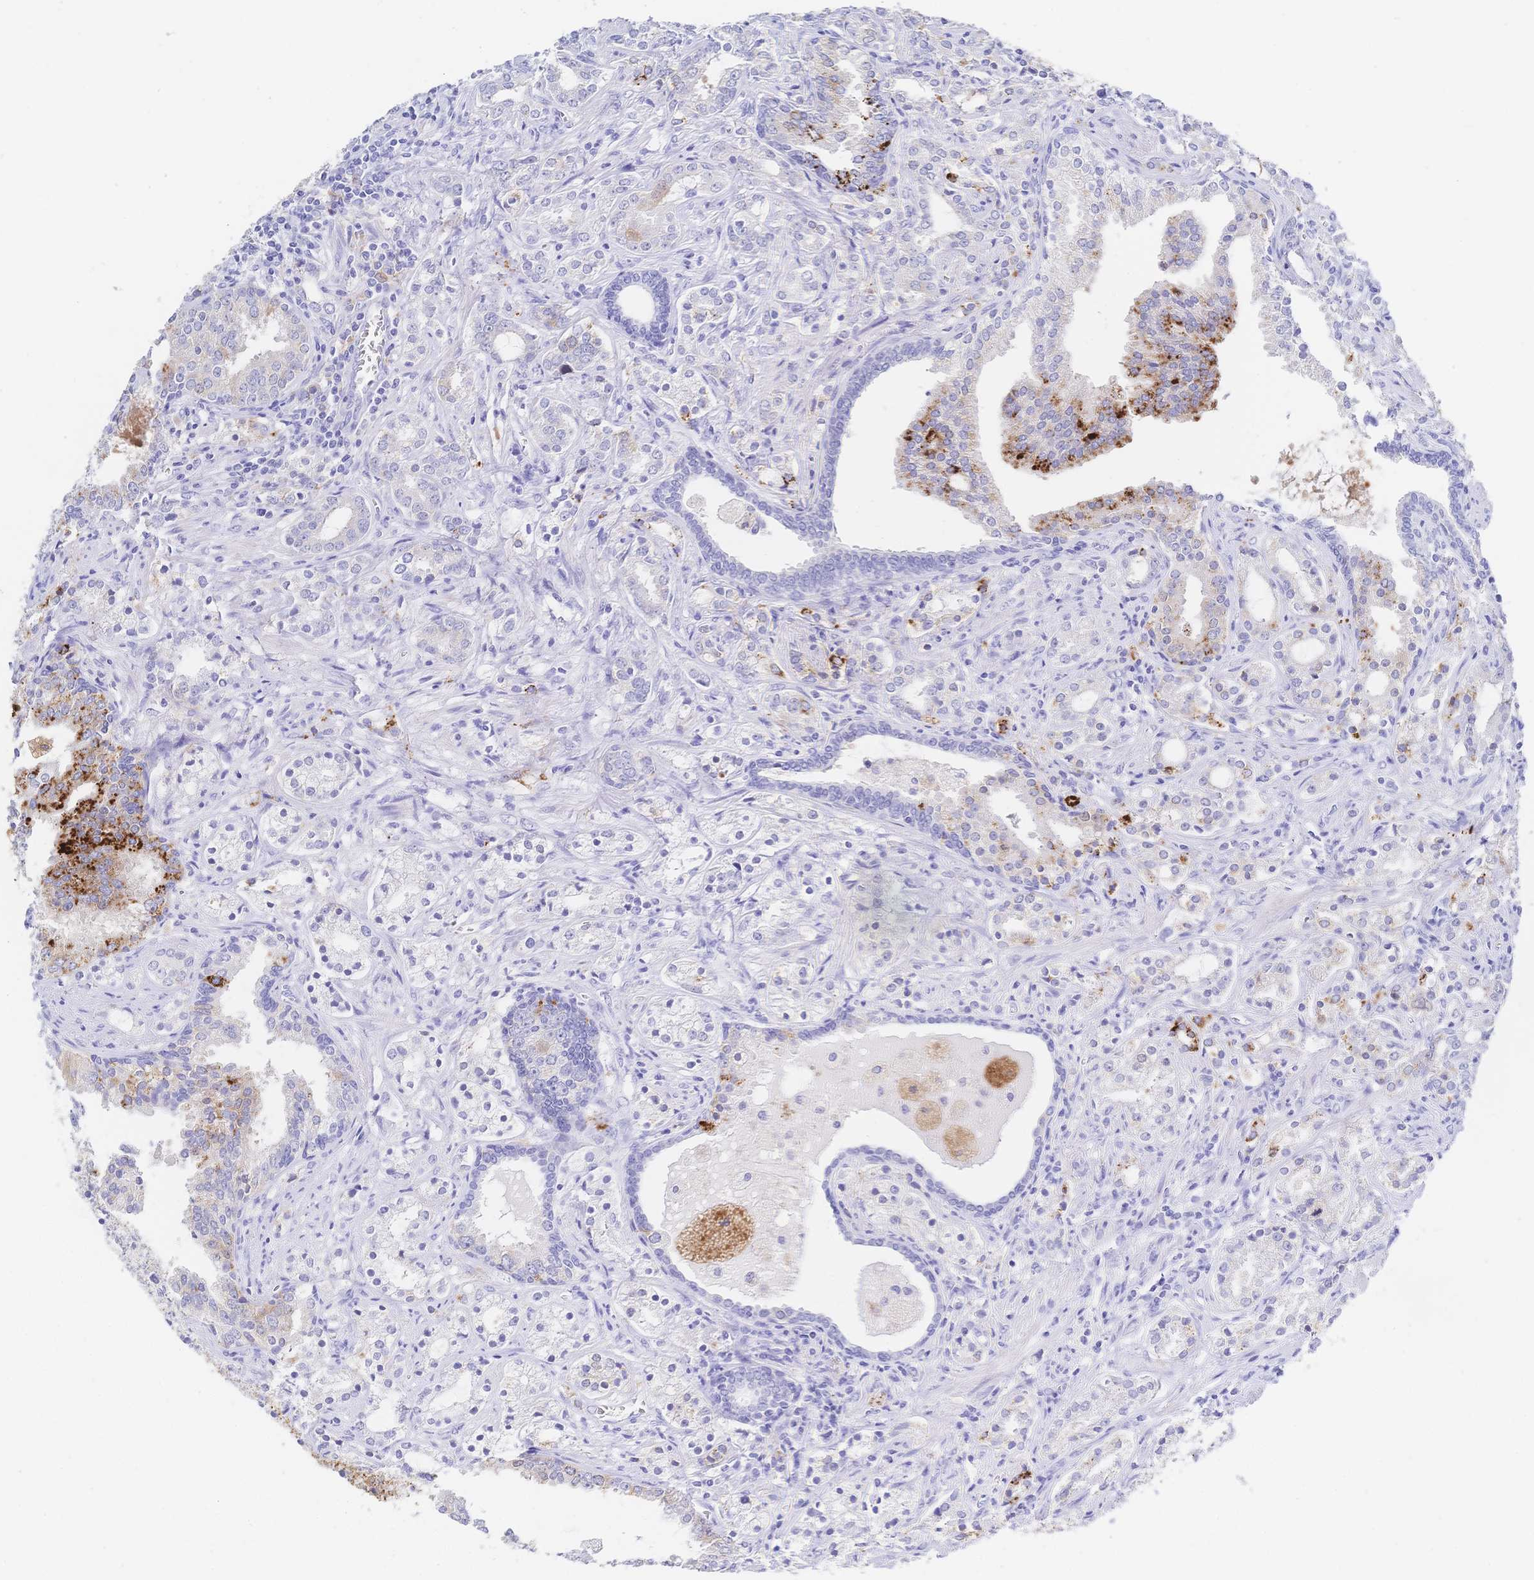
{"staining": {"intensity": "moderate", "quantity": "<25%", "location": "cytoplasmic/membranous"}, "tissue": "prostate cancer", "cell_type": "Tumor cells", "image_type": "cancer", "snomed": [{"axis": "morphology", "description": "Adenocarcinoma, Medium grade"}, {"axis": "topography", "description": "Prostate"}], "caption": "Tumor cells exhibit low levels of moderate cytoplasmic/membranous expression in about <25% of cells in human prostate medium-grade adenocarcinoma.", "gene": "RRM1", "patient": {"sex": "male", "age": 57}}